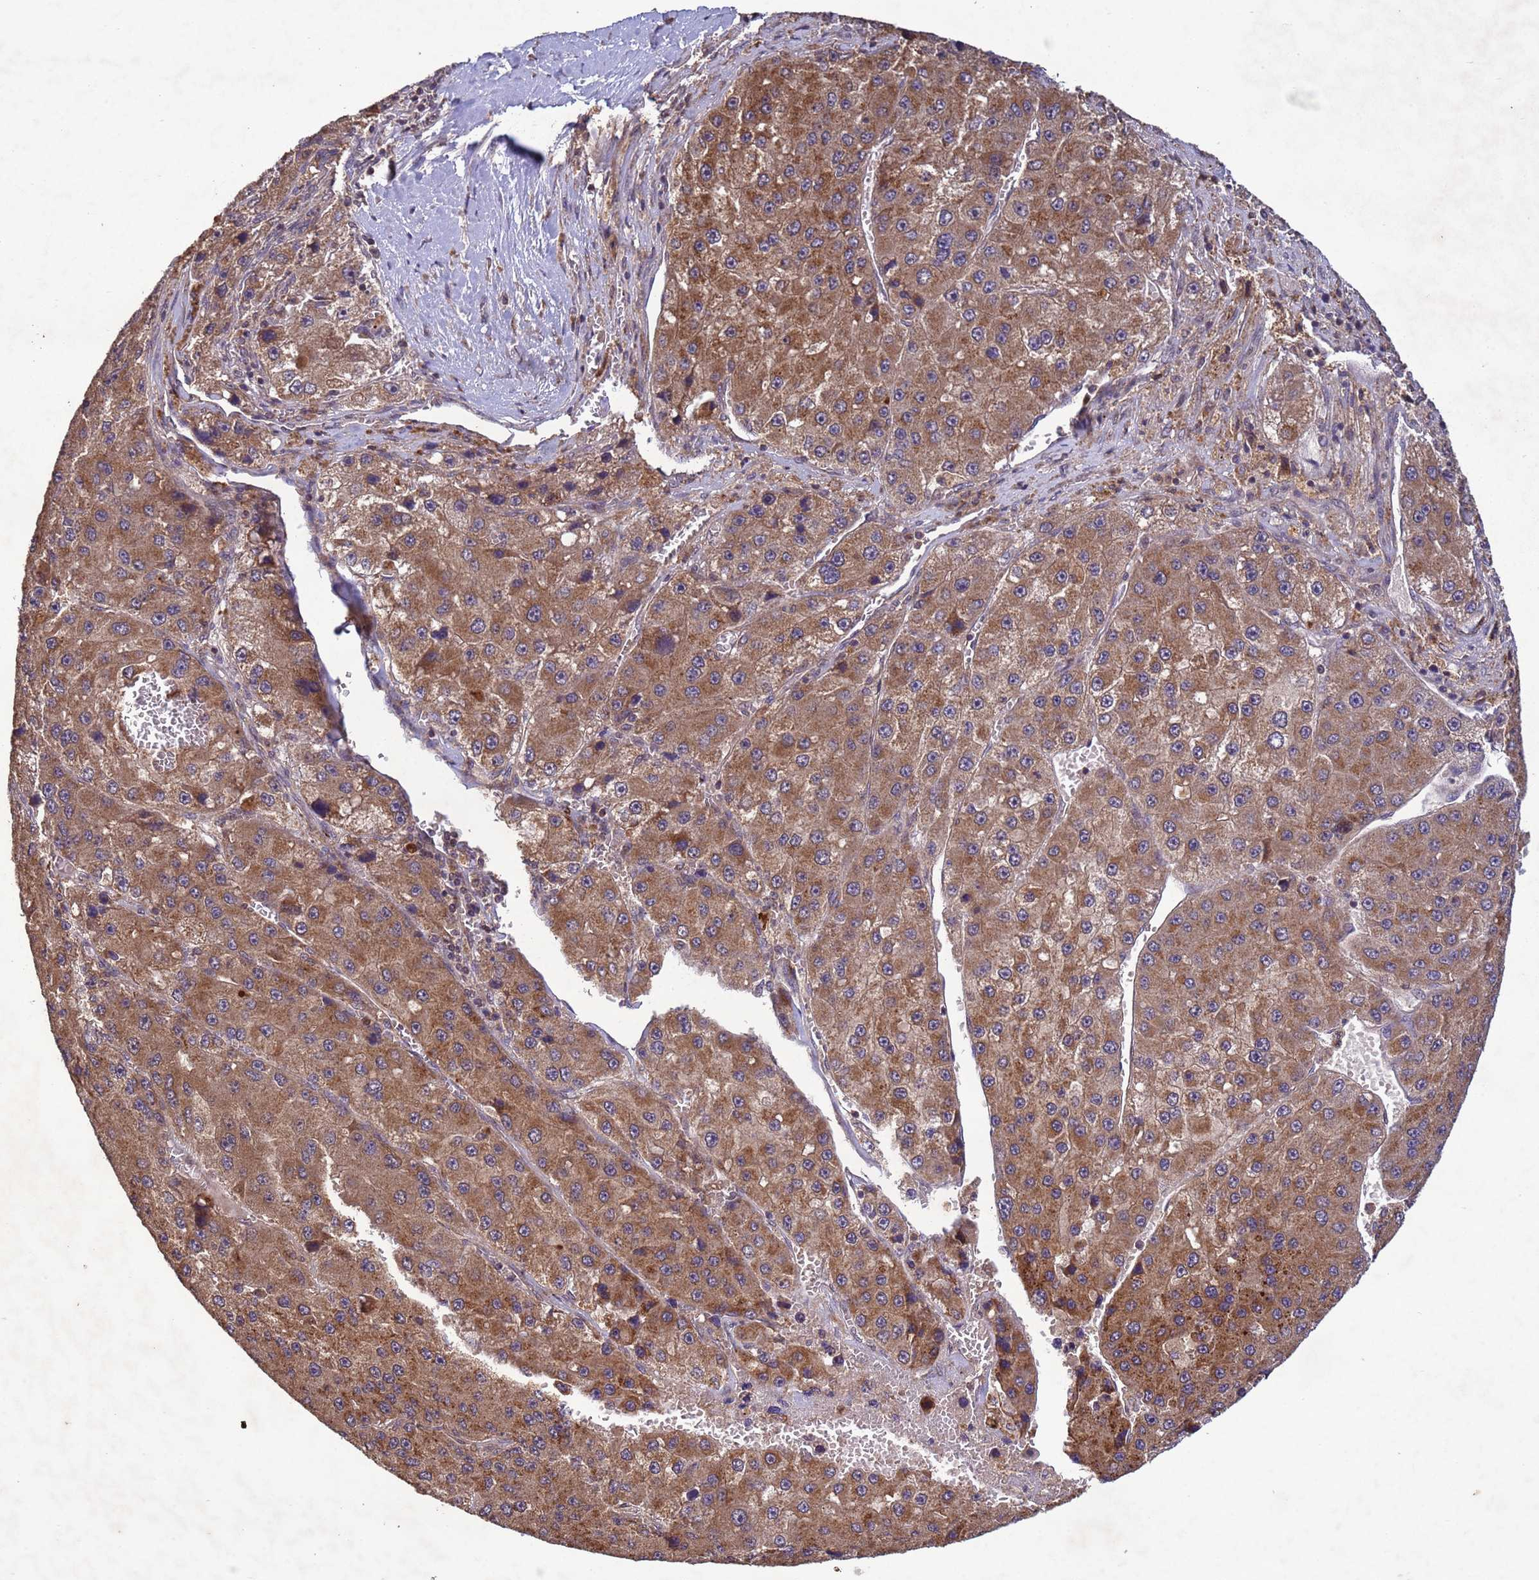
{"staining": {"intensity": "moderate", "quantity": ">75%", "location": "cytoplasmic/membranous"}, "tissue": "liver cancer", "cell_type": "Tumor cells", "image_type": "cancer", "snomed": [{"axis": "morphology", "description": "Carcinoma, Hepatocellular, NOS"}, {"axis": "topography", "description": "Liver"}], "caption": "A brown stain highlights moderate cytoplasmic/membranous positivity of a protein in liver hepatocellular carcinoma tumor cells.", "gene": "FASTKD1", "patient": {"sex": "female", "age": 73}}